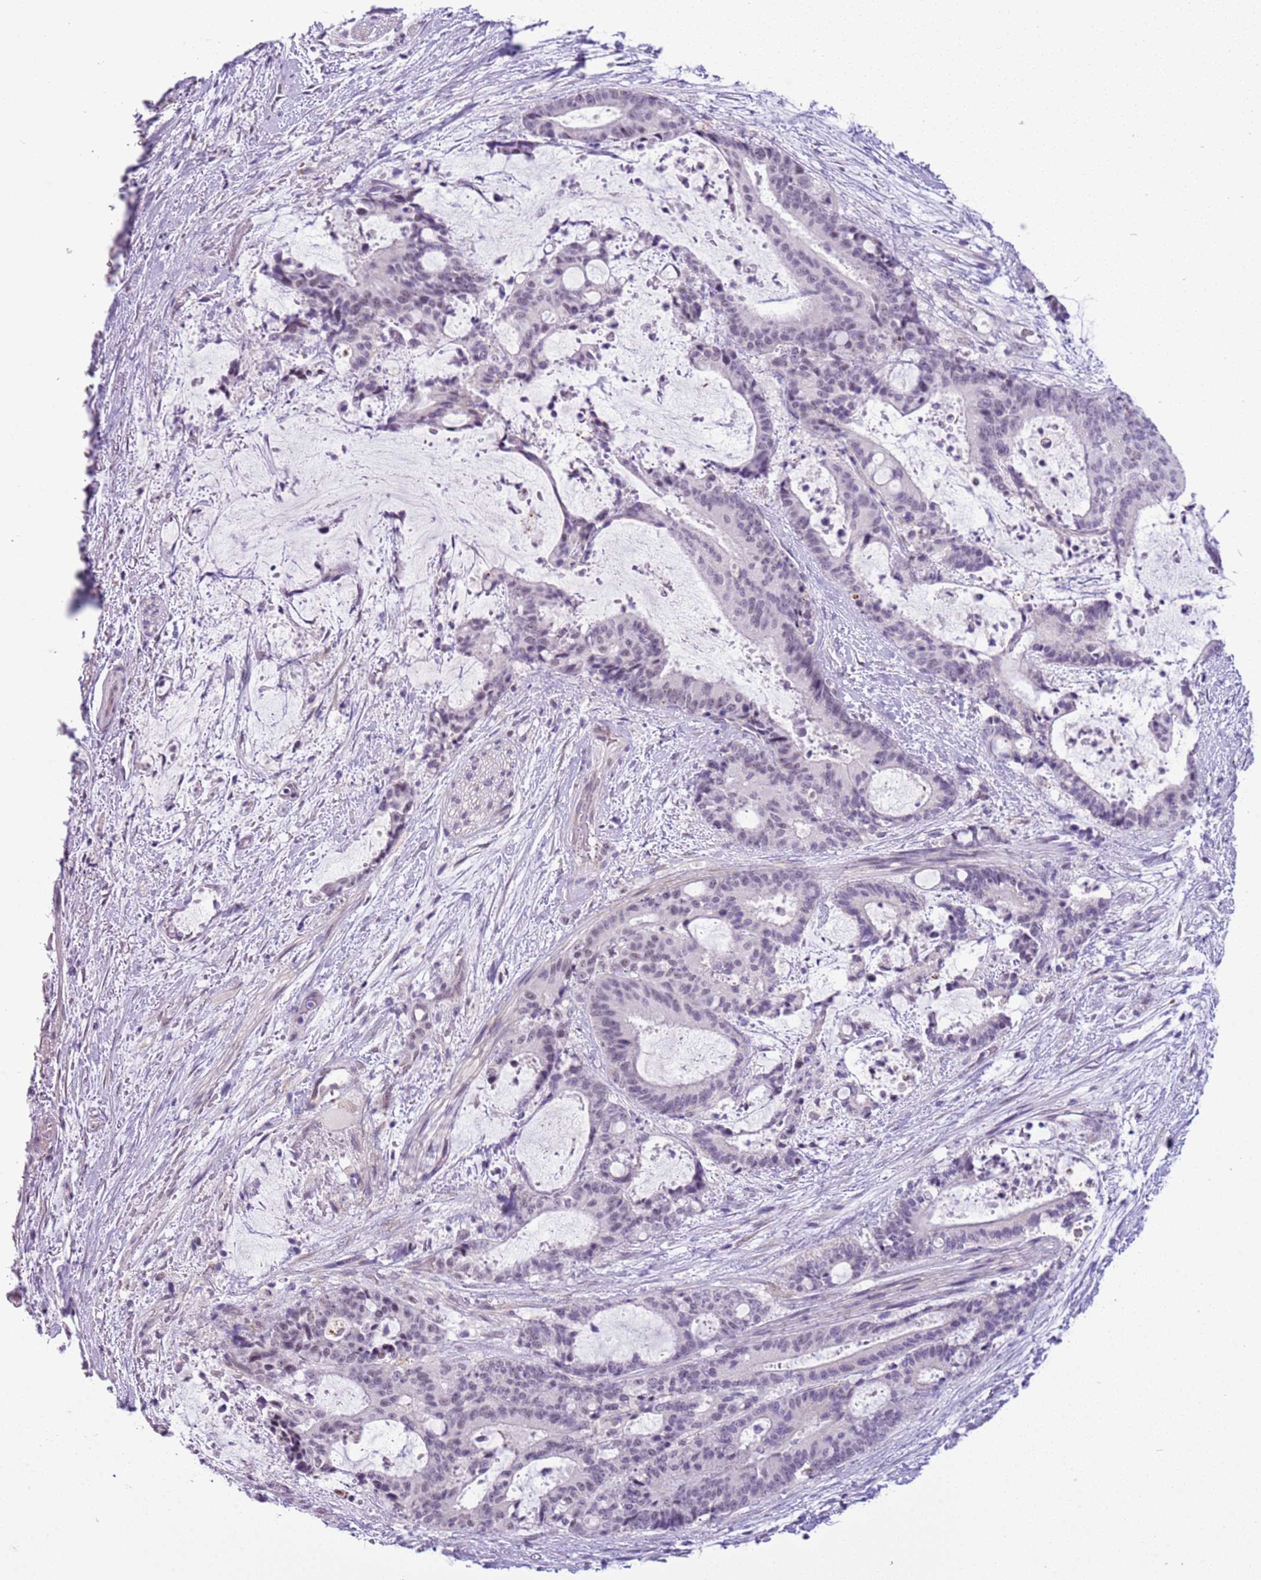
{"staining": {"intensity": "negative", "quantity": "none", "location": "none"}, "tissue": "liver cancer", "cell_type": "Tumor cells", "image_type": "cancer", "snomed": [{"axis": "morphology", "description": "Normal tissue, NOS"}, {"axis": "morphology", "description": "Cholangiocarcinoma"}, {"axis": "topography", "description": "Liver"}, {"axis": "topography", "description": "Peripheral nerve tissue"}], "caption": "Immunohistochemistry of cholangiocarcinoma (liver) exhibits no expression in tumor cells. (DAB (3,3'-diaminobenzidine) IHC with hematoxylin counter stain).", "gene": "FAM120C", "patient": {"sex": "female", "age": 73}}